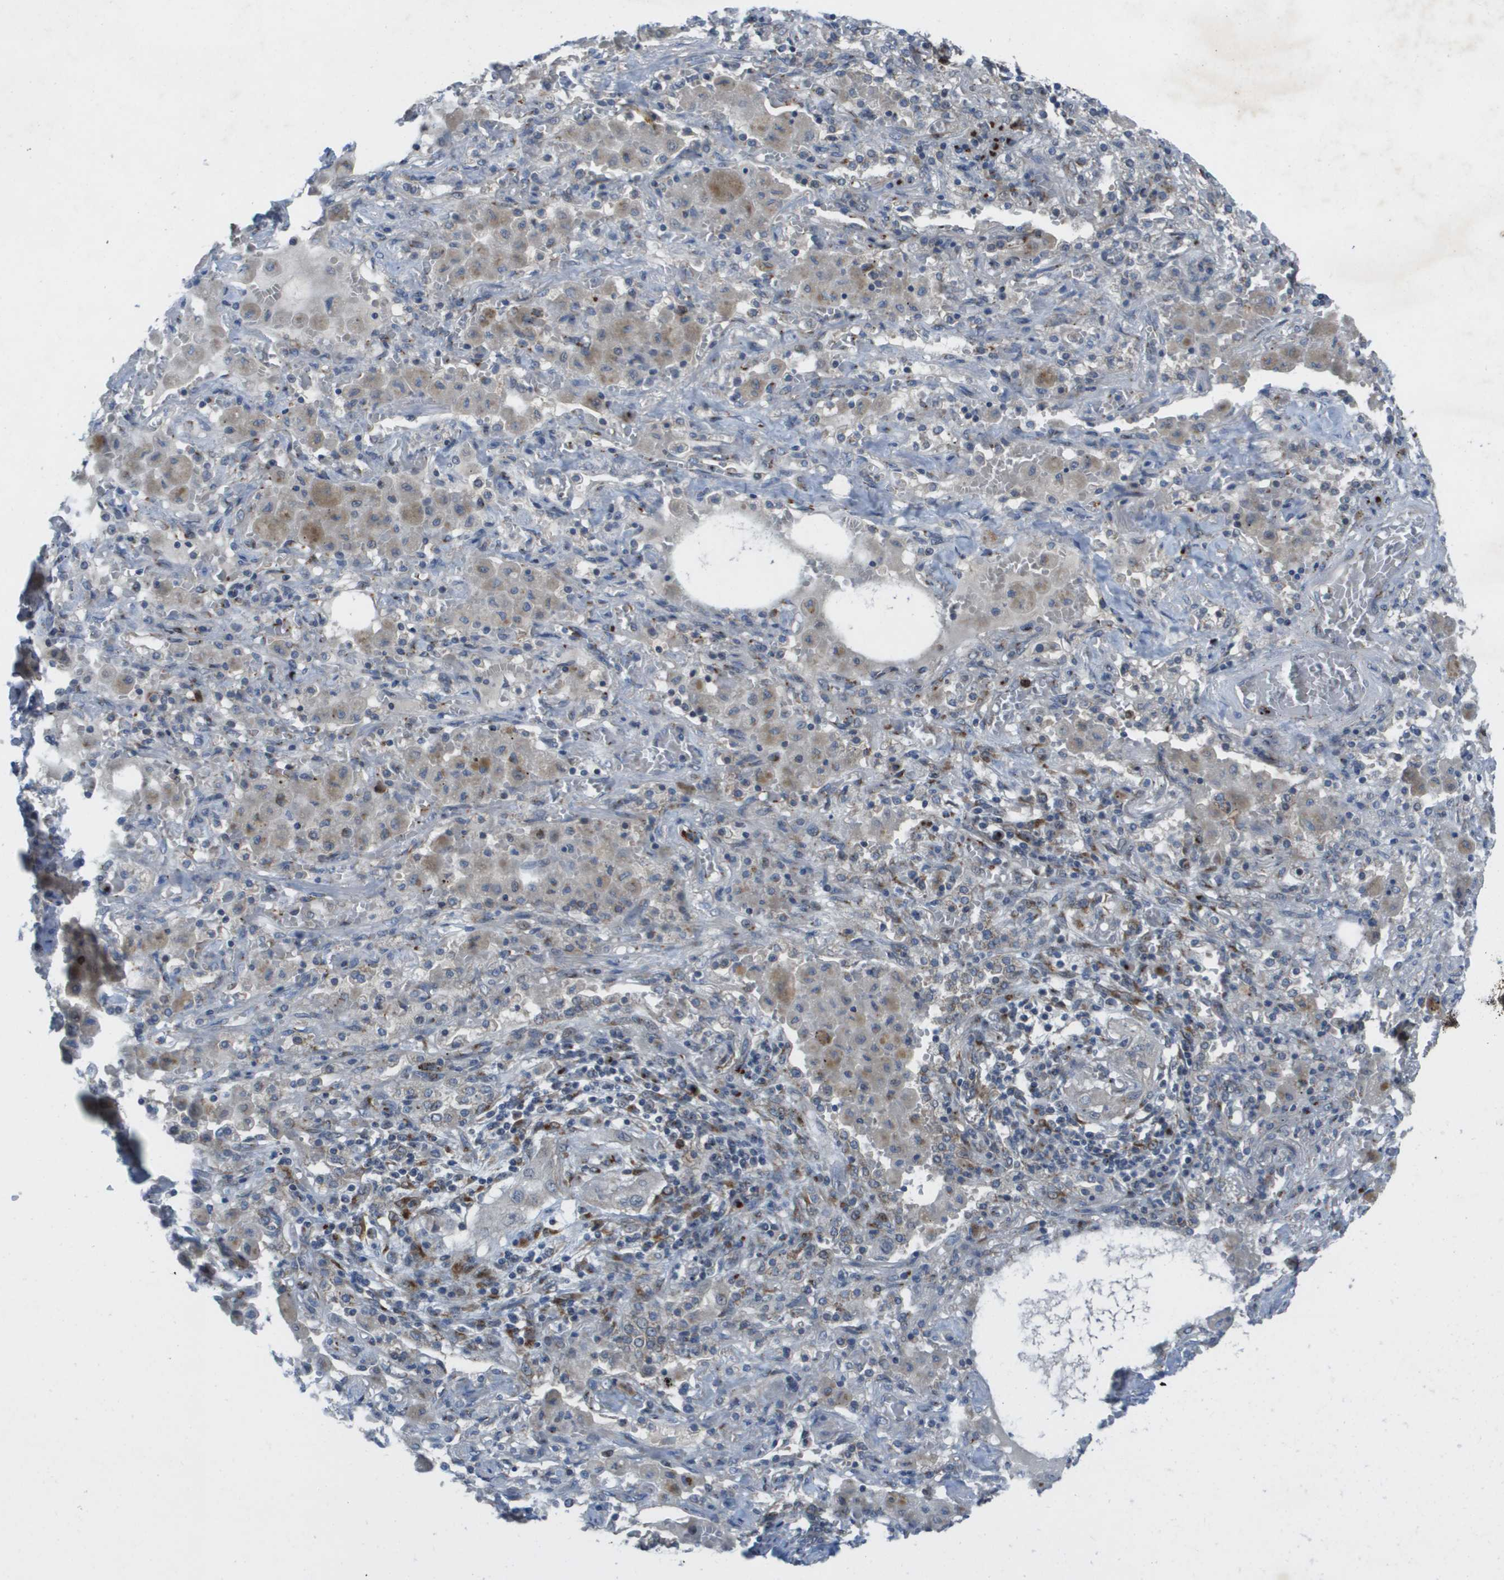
{"staining": {"intensity": "negative", "quantity": "none", "location": "none"}, "tissue": "lung cancer", "cell_type": "Tumor cells", "image_type": "cancer", "snomed": [{"axis": "morphology", "description": "Squamous cell carcinoma, NOS"}, {"axis": "topography", "description": "Lung"}], "caption": "This micrograph is of lung cancer stained with IHC to label a protein in brown with the nuclei are counter-stained blue. There is no positivity in tumor cells. Brightfield microscopy of immunohistochemistry (IHC) stained with DAB (brown) and hematoxylin (blue), captured at high magnification.", "gene": "QSOX2", "patient": {"sex": "female", "age": 47}}